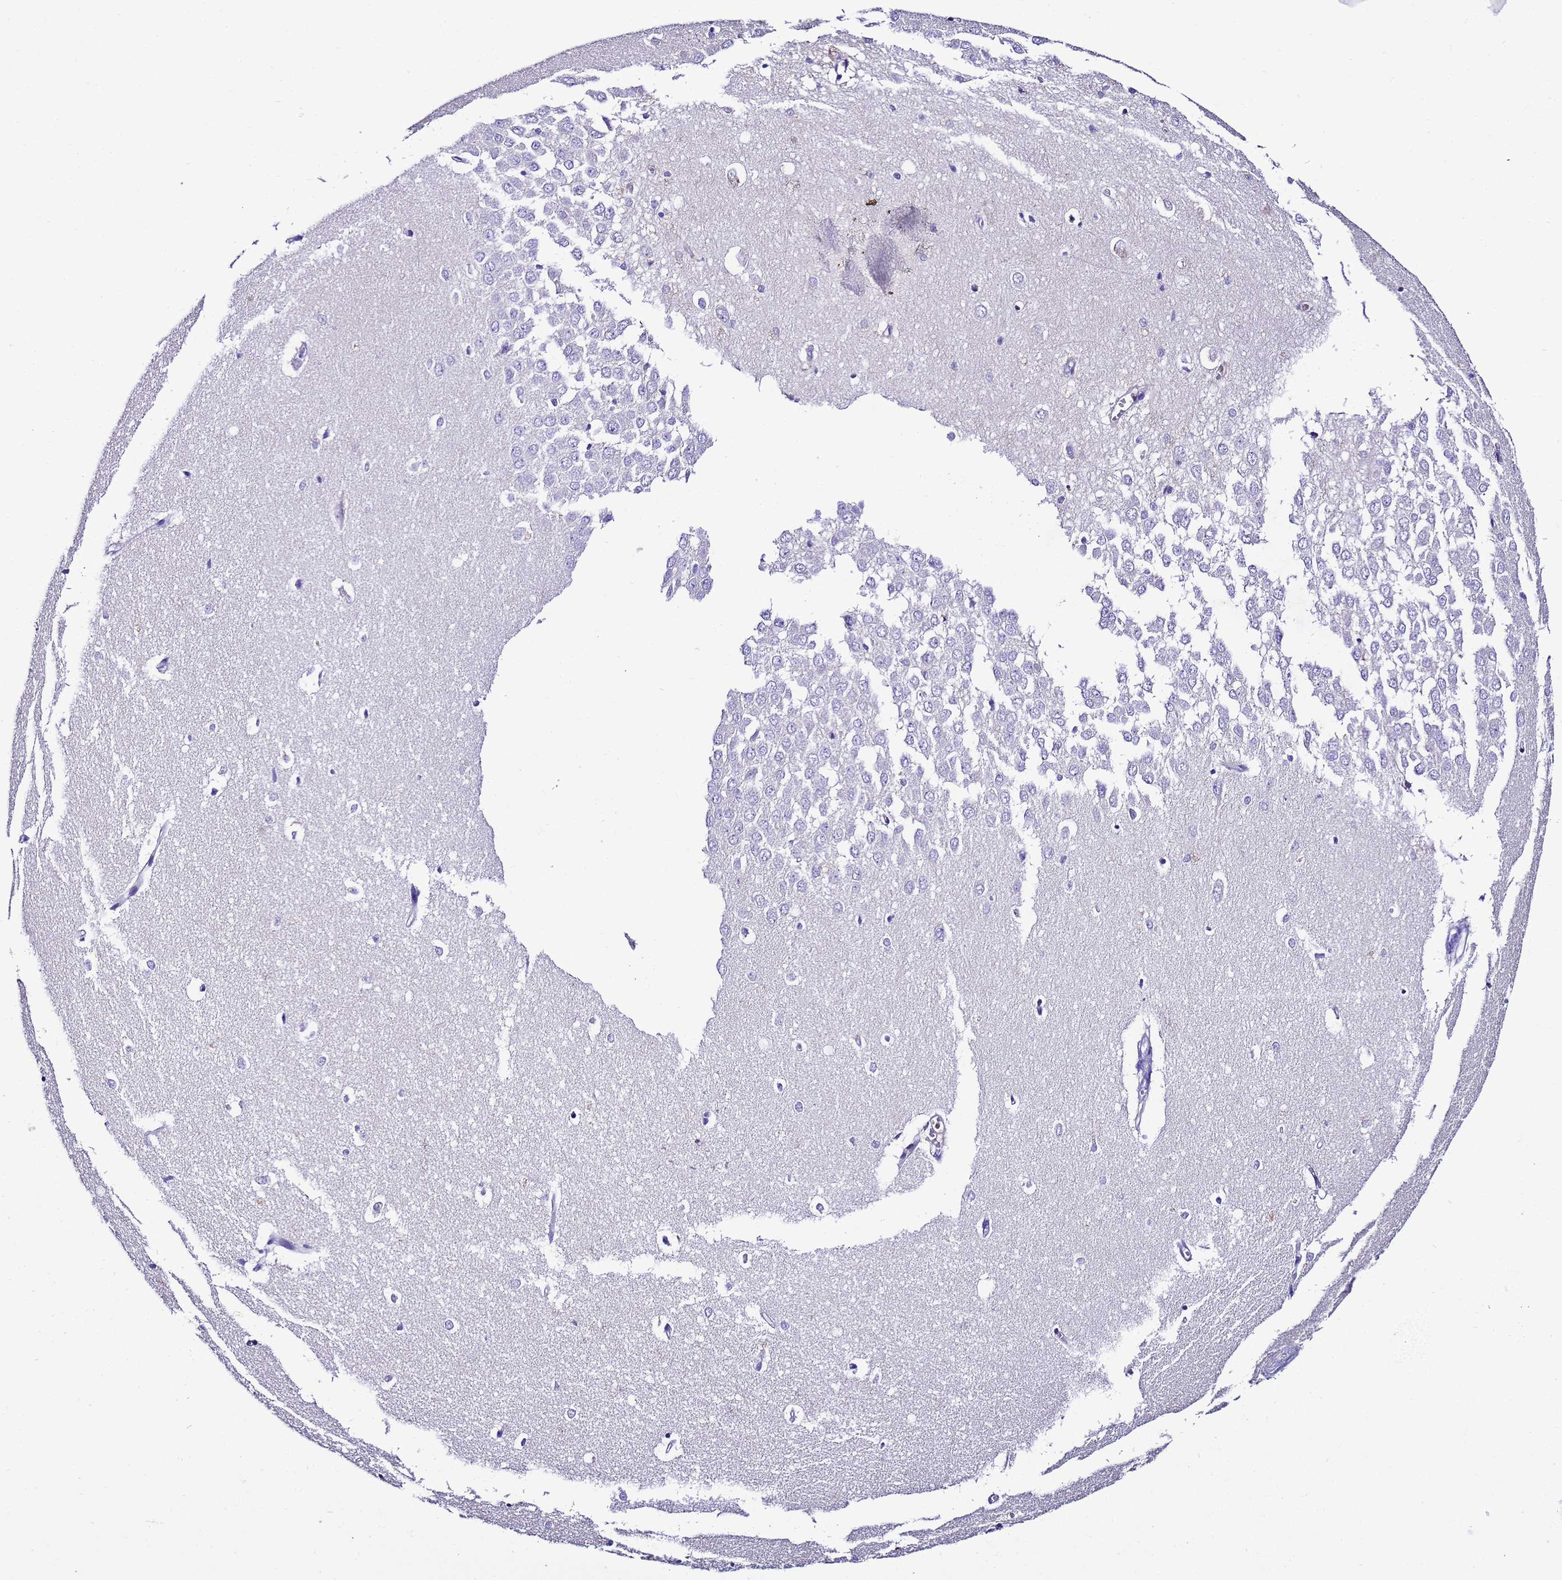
{"staining": {"intensity": "negative", "quantity": "none", "location": "none"}, "tissue": "hippocampus", "cell_type": "Glial cells", "image_type": "normal", "snomed": [{"axis": "morphology", "description": "Normal tissue, NOS"}, {"axis": "topography", "description": "Hippocampus"}], "caption": "Immunohistochemical staining of unremarkable human hippocampus reveals no significant positivity in glial cells.", "gene": "UGT2A1", "patient": {"sex": "female", "age": 64}}